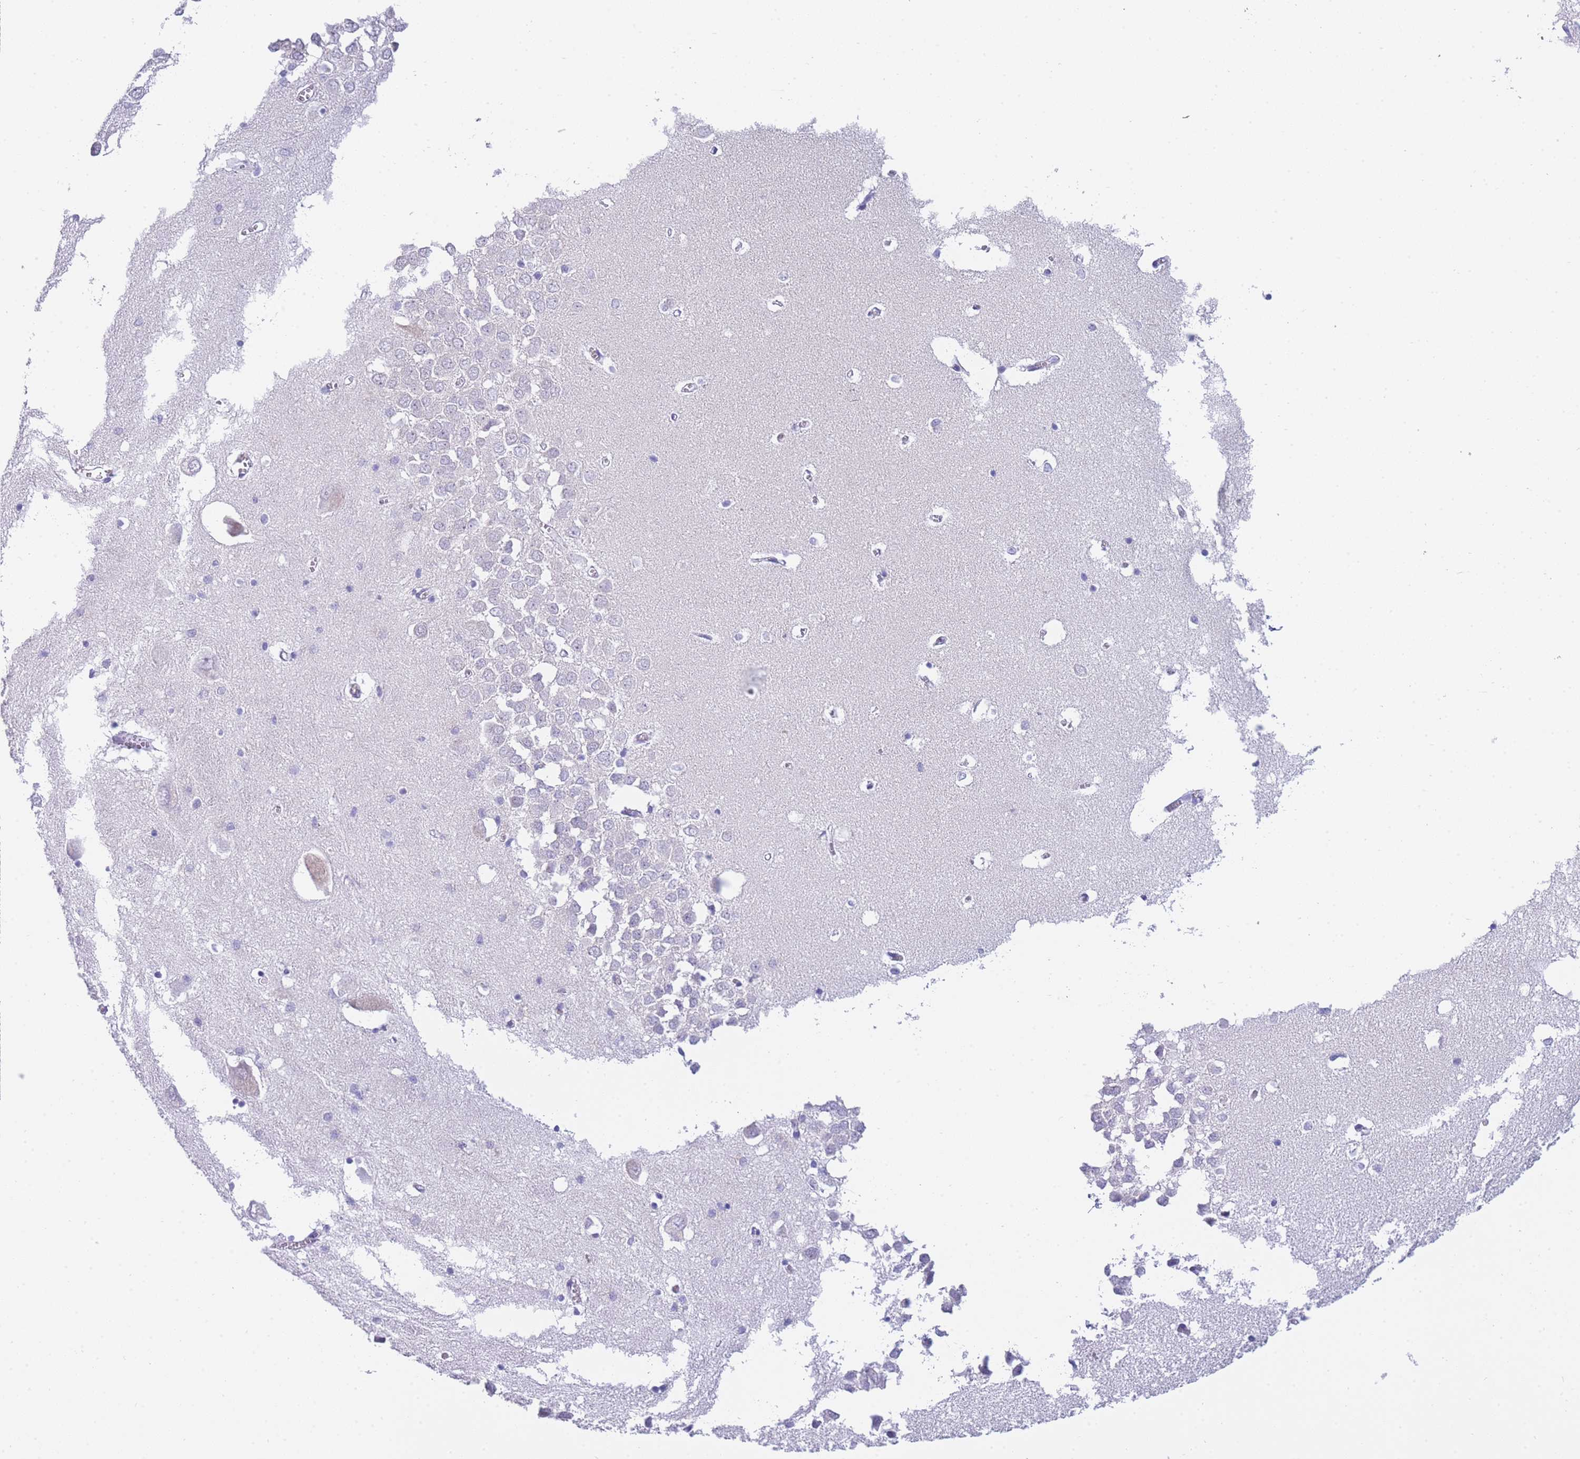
{"staining": {"intensity": "negative", "quantity": "none", "location": "none"}, "tissue": "hippocampus", "cell_type": "Glial cells", "image_type": "normal", "snomed": [{"axis": "morphology", "description": "Normal tissue, NOS"}, {"axis": "topography", "description": "Hippocampus"}], "caption": "Immunohistochemistry (IHC) histopathology image of unremarkable human hippocampus stained for a protein (brown), which shows no staining in glial cells.", "gene": "FRAT2", "patient": {"sex": "male", "age": 70}}